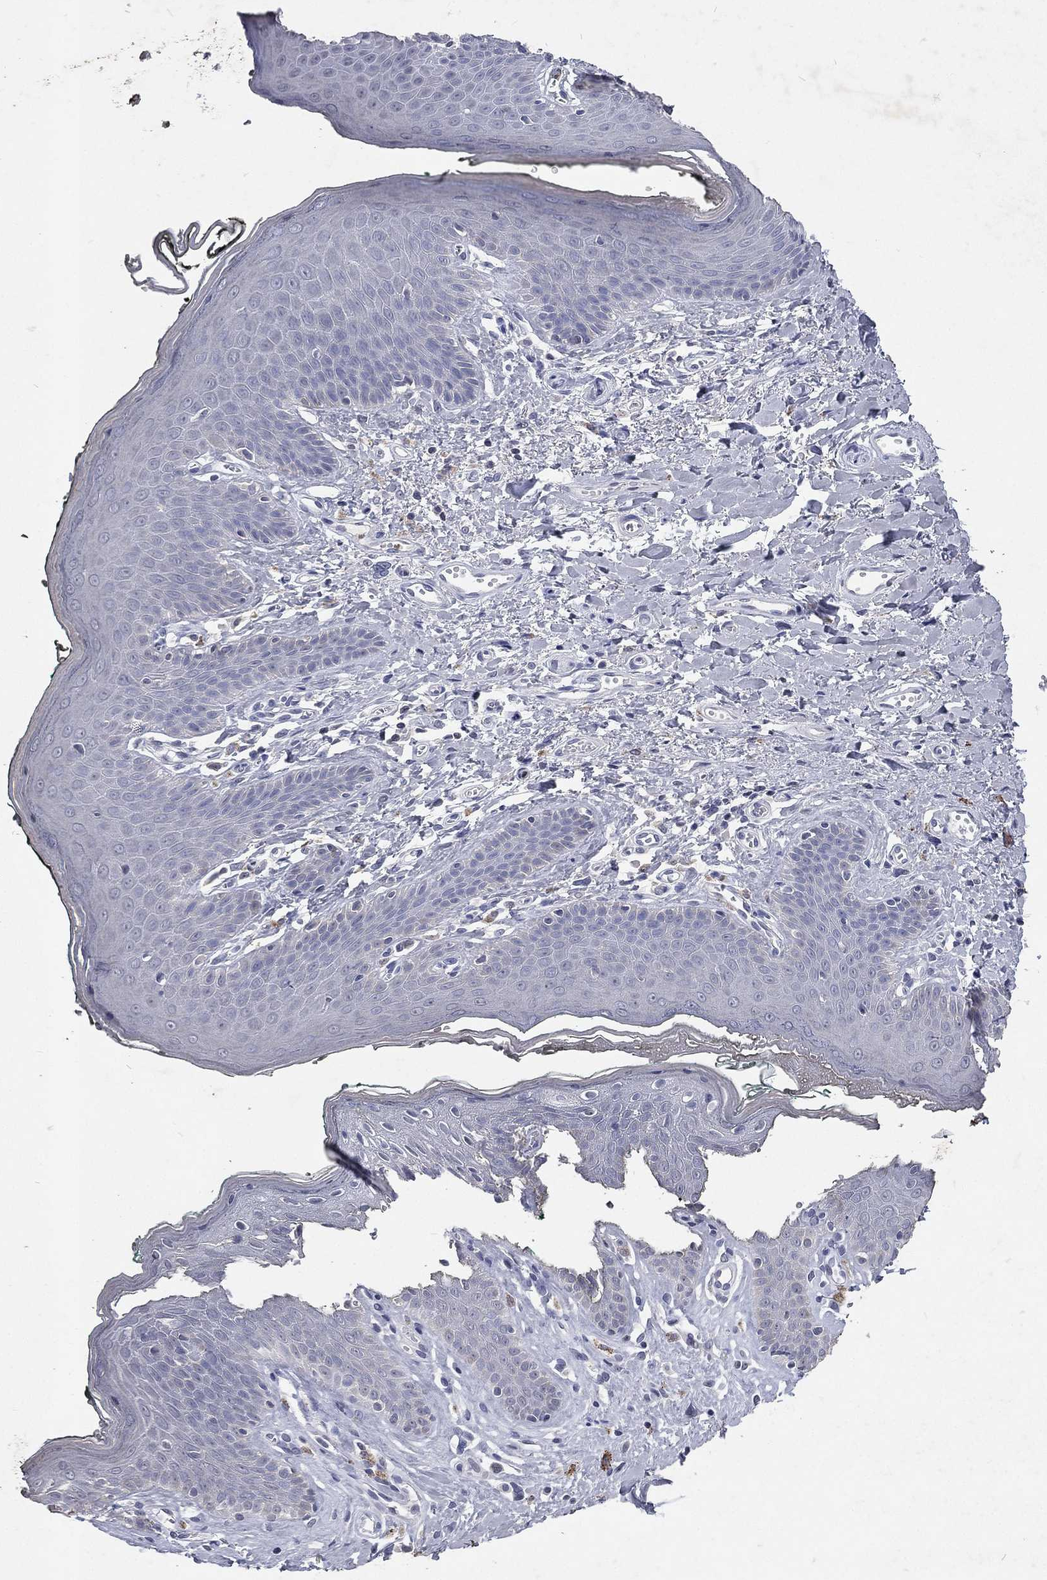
{"staining": {"intensity": "negative", "quantity": "none", "location": "none"}, "tissue": "vagina", "cell_type": "Squamous epithelial cells", "image_type": "normal", "snomed": [{"axis": "morphology", "description": "Normal tissue, NOS"}, {"axis": "topography", "description": "Vagina"}], "caption": "Human vagina stained for a protein using immunohistochemistry reveals no staining in squamous epithelial cells.", "gene": "SLC34A2", "patient": {"sex": "female", "age": 66}}